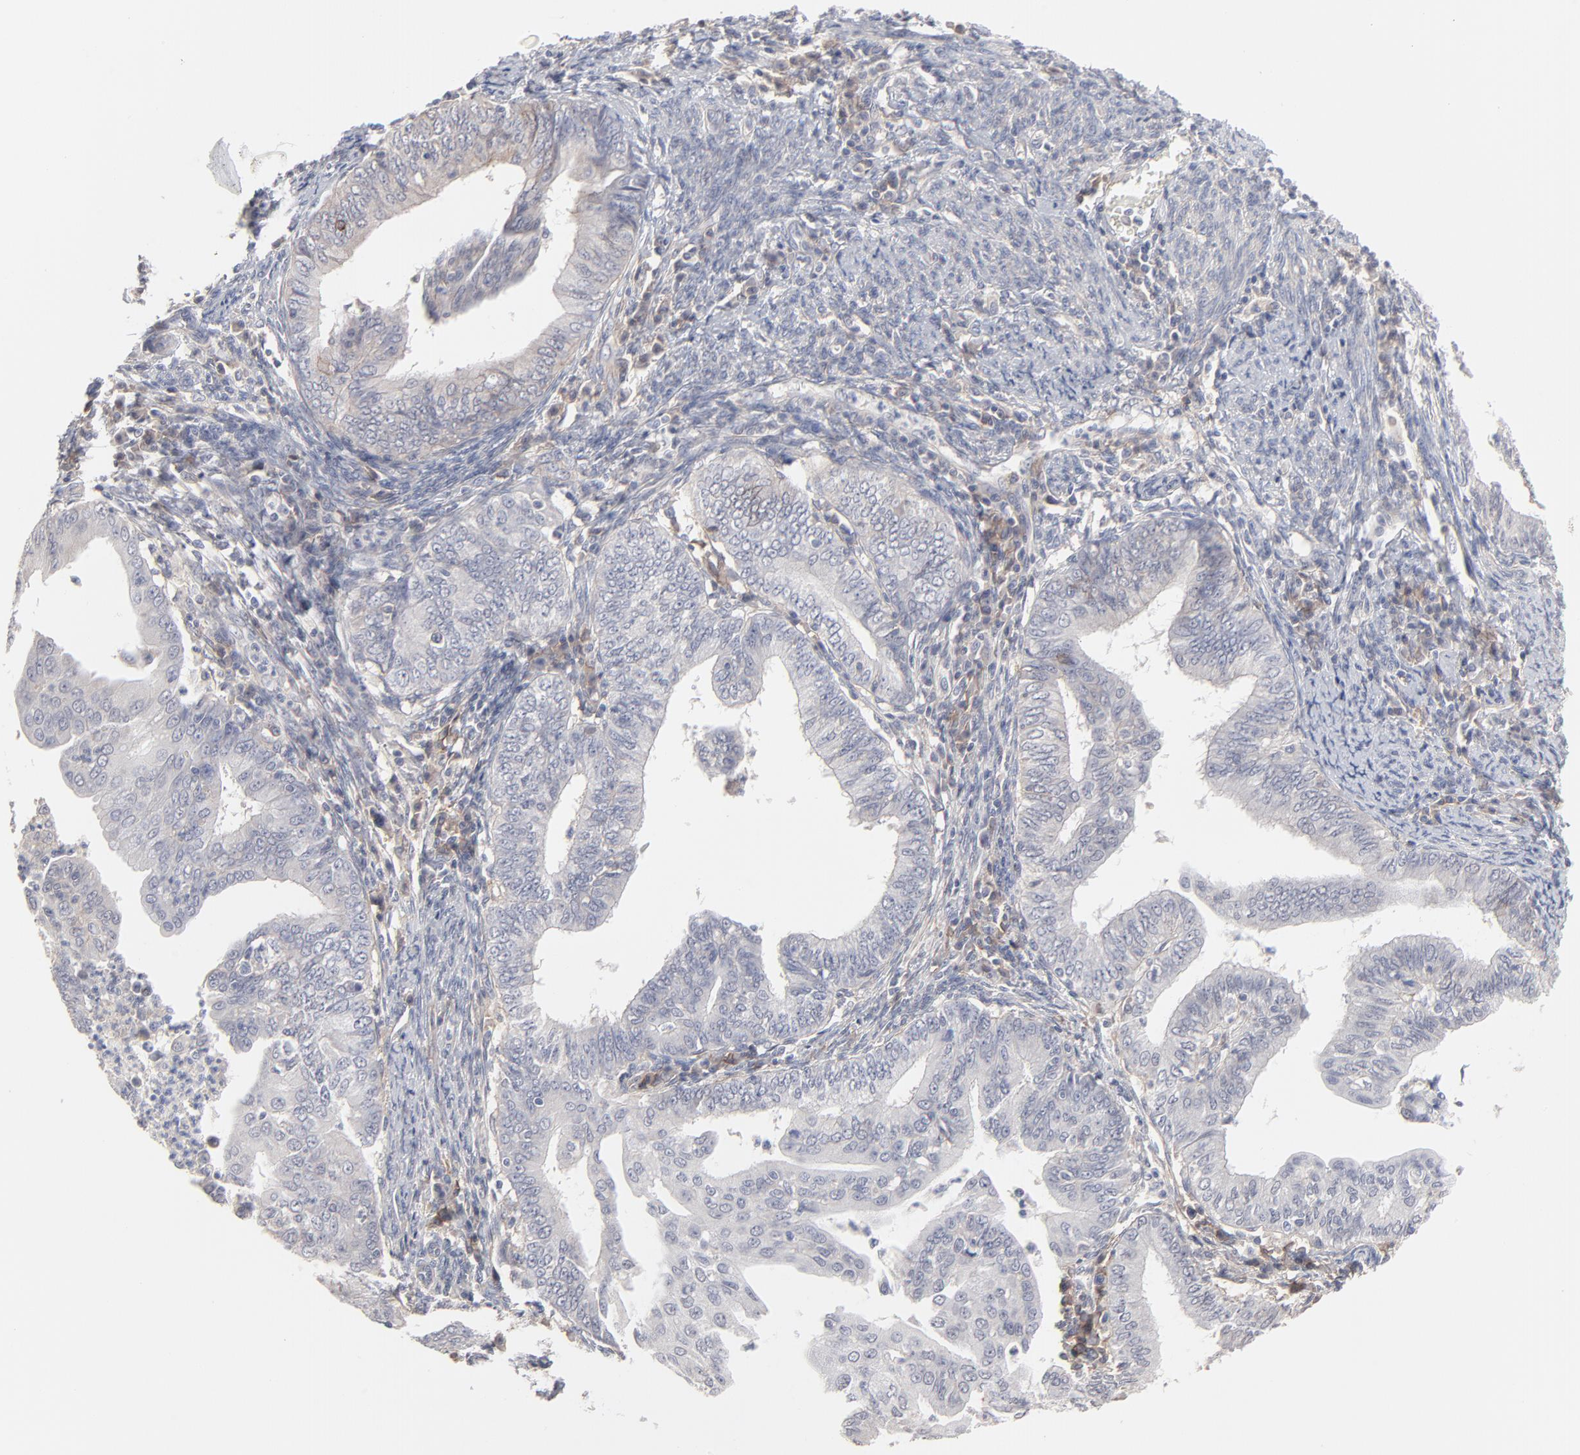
{"staining": {"intensity": "weak", "quantity": "<25%", "location": "cytoplasmic/membranous"}, "tissue": "endometrial cancer", "cell_type": "Tumor cells", "image_type": "cancer", "snomed": [{"axis": "morphology", "description": "Adenocarcinoma, NOS"}, {"axis": "topography", "description": "Endometrium"}], "caption": "An immunohistochemistry (IHC) image of endometrial cancer is shown. There is no staining in tumor cells of endometrial cancer.", "gene": "SLC16A1", "patient": {"sex": "female", "age": 66}}